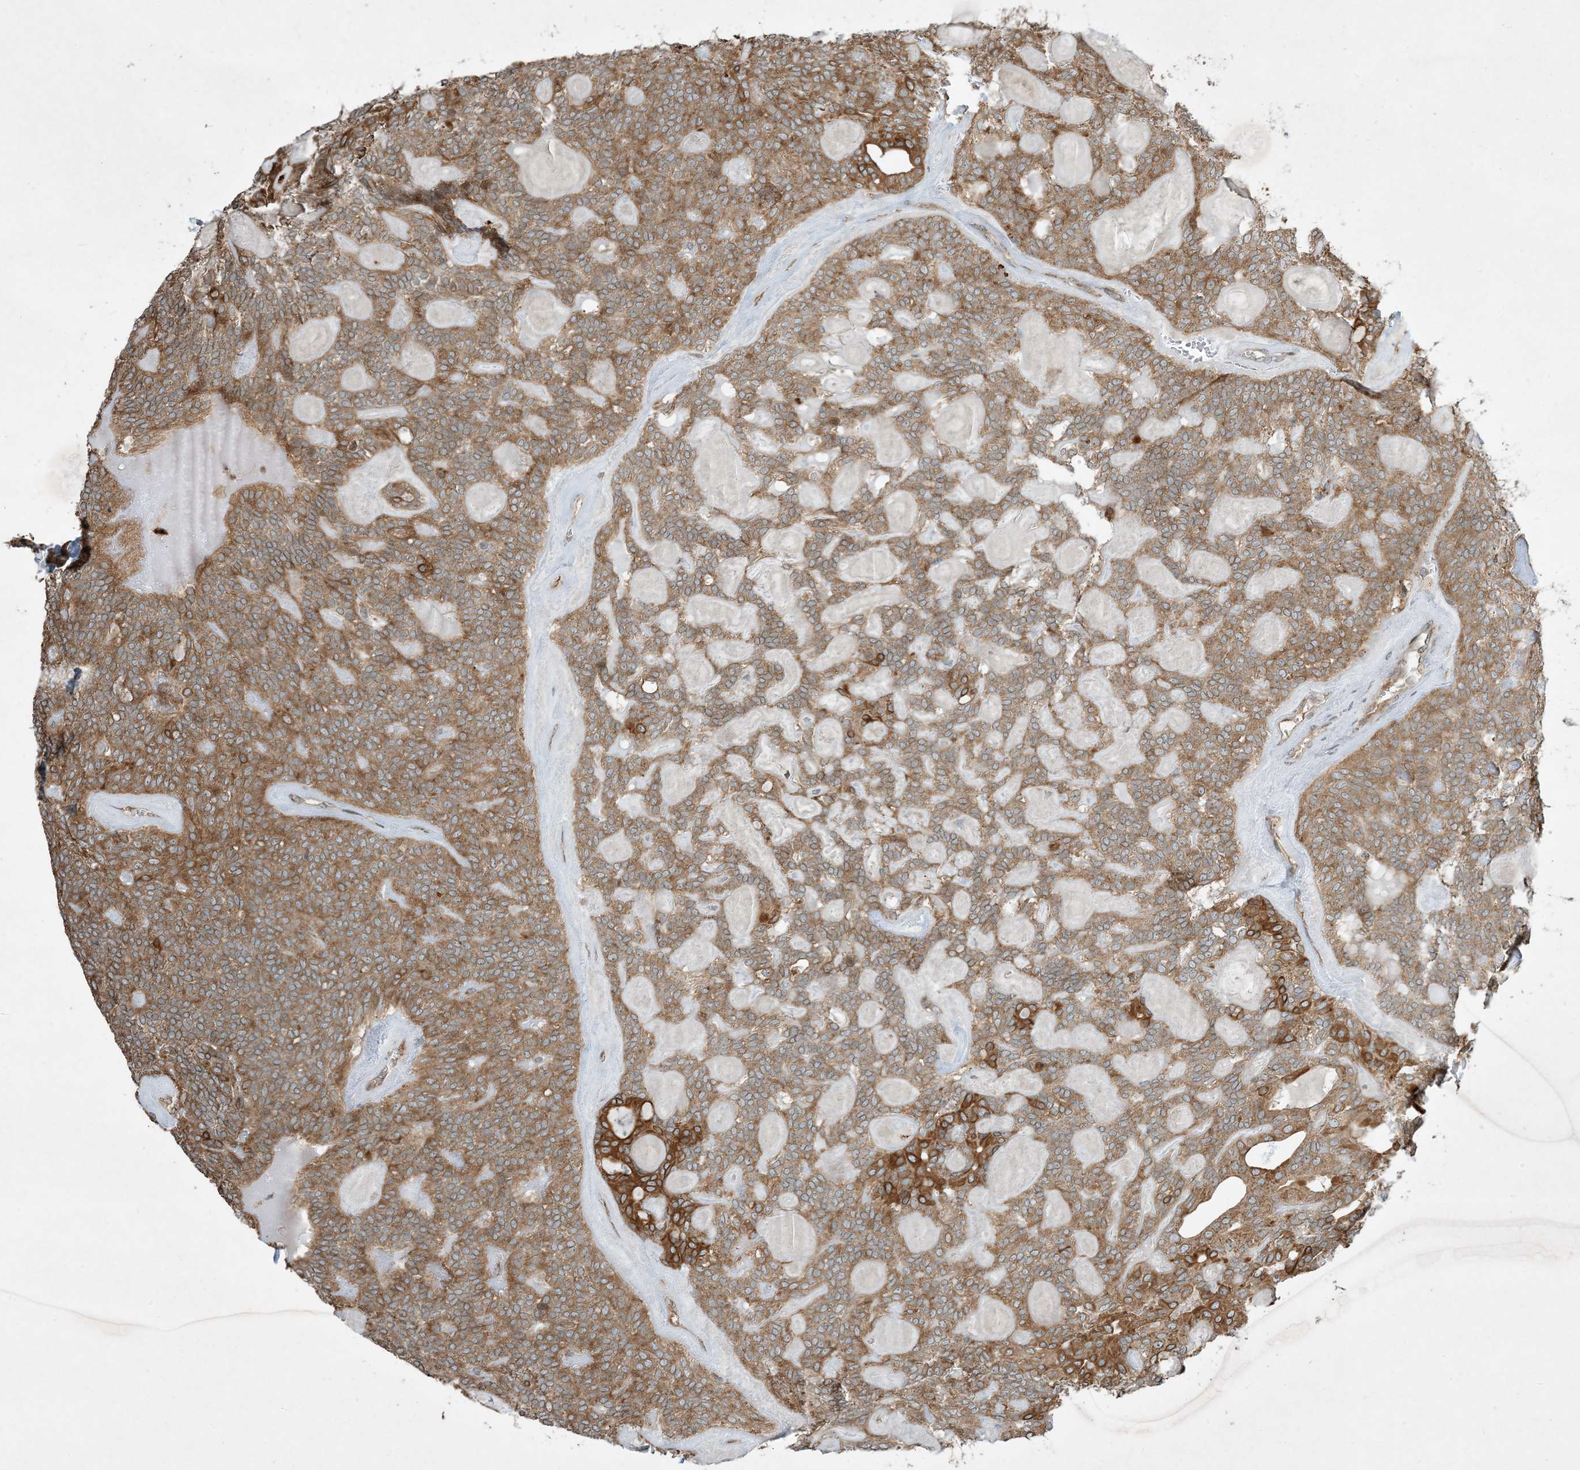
{"staining": {"intensity": "moderate", "quantity": ">75%", "location": "cytoplasmic/membranous"}, "tissue": "head and neck cancer", "cell_type": "Tumor cells", "image_type": "cancer", "snomed": [{"axis": "morphology", "description": "Adenocarcinoma, NOS"}, {"axis": "topography", "description": "Head-Neck"}], "caption": "DAB immunohistochemical staining of adenocarcinoma (head and neck) reveals moderate cytoplasmic/membranous protein staining in approximately >75% of tumor cells.", "gene": "COMMD8", "patient": {"sex": "male", "age": 66}}